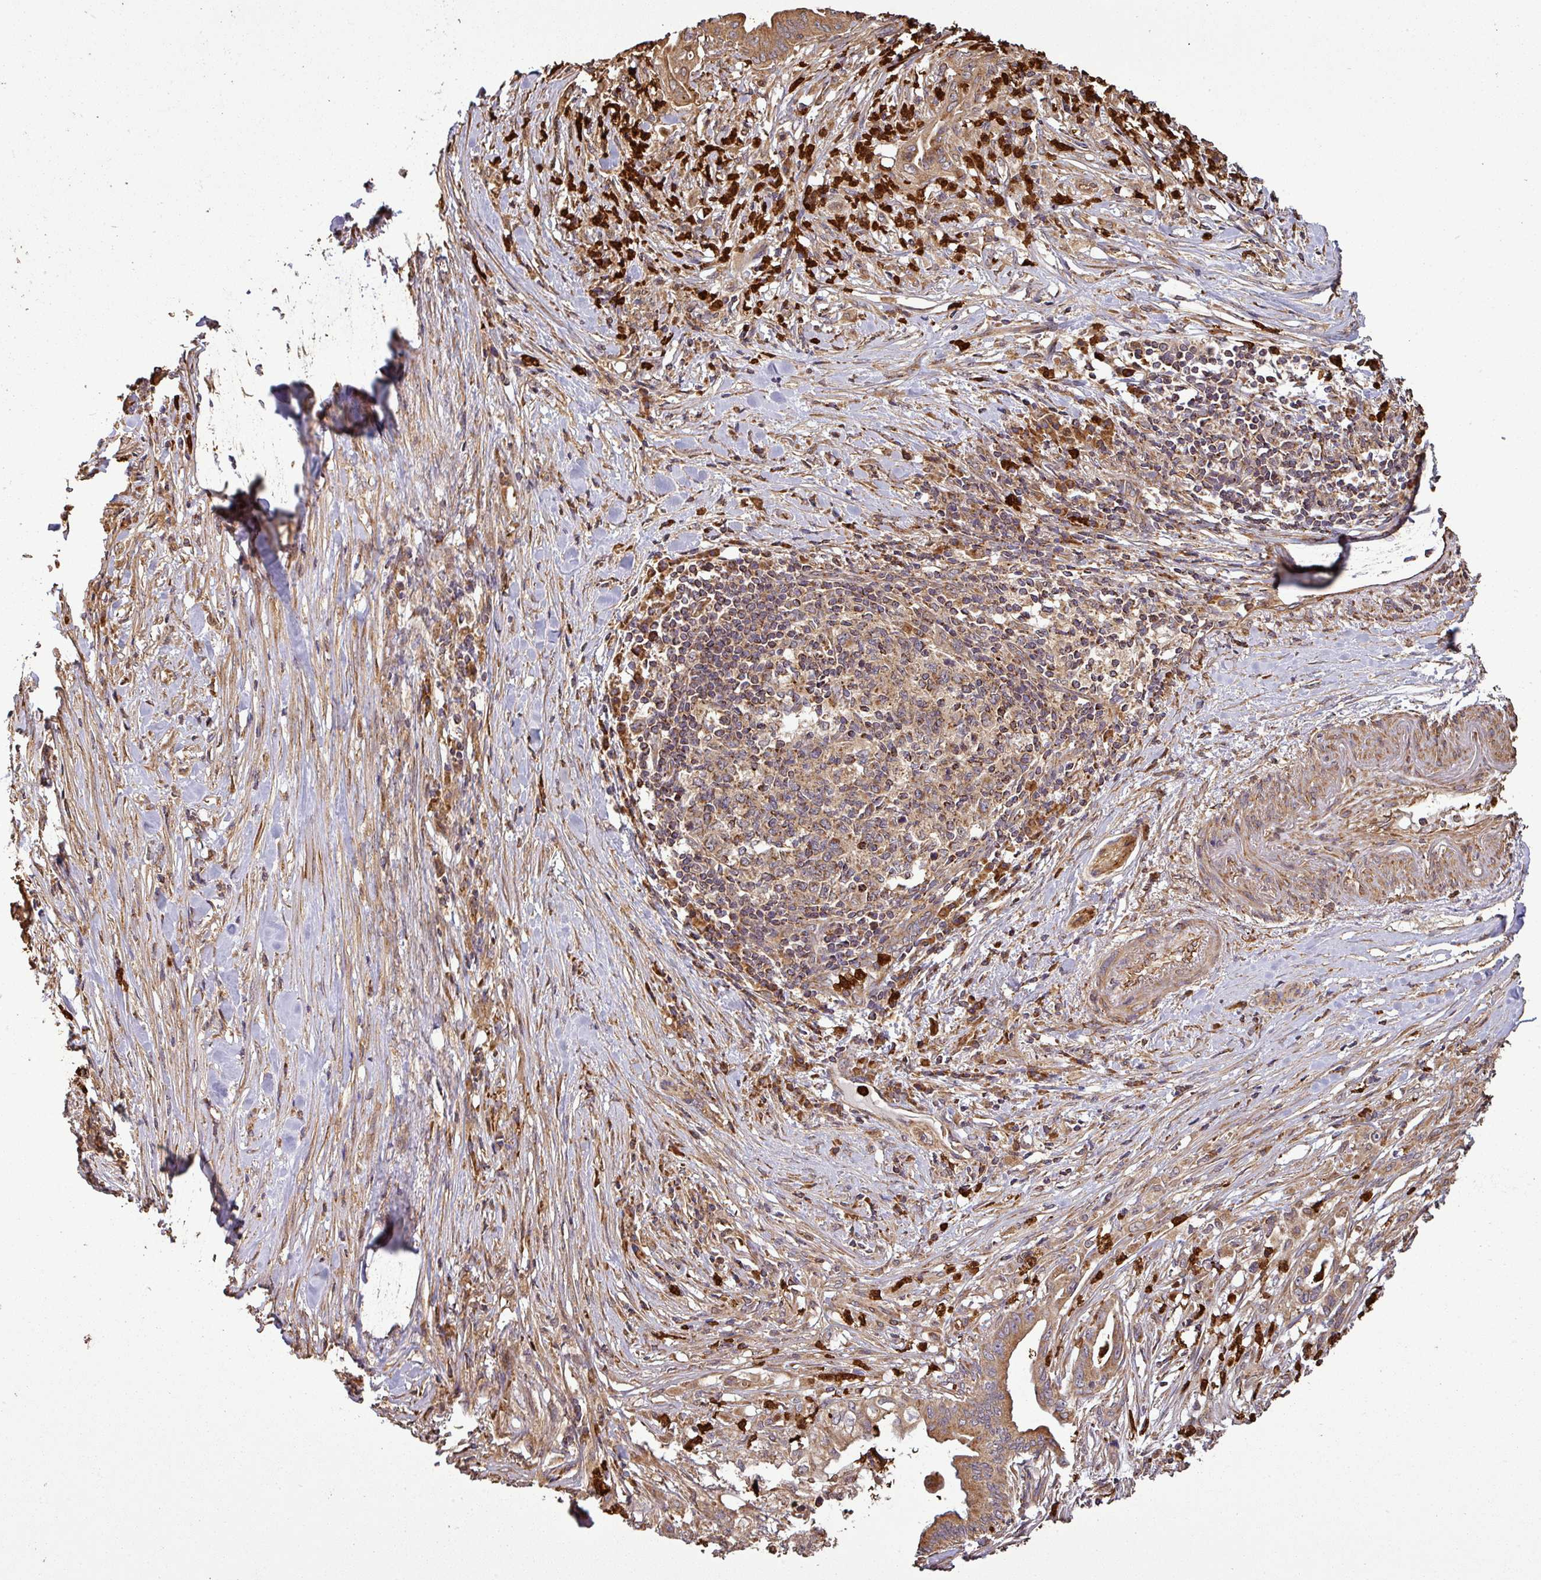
{"staining": {"intensity": "moderate", "quantity": ">75%", "location": "cytoplasmic/membranous"}, "tissue": "pancreatic cancer", "cell_type": "Tumor cells", "image_type": "cancer", "snomed": [{"axis": "morphology", "description": "Adenocarcinoma, NOS"}, {"axis": "topography", "description": "Pancreas"}], "caption": "Immunohistochemical staining of pancreatic cancer exhibits medium levels of moderate cytoplasmic/membranous positivity in approximately >75% of tumor cells. (Stains: DAB in brown, nuclei in blue, Microscopy: brightfield microscopy at high magnification).", "gene": "PLEKHM1", "patient": {"sex": "male", "age": 58}}